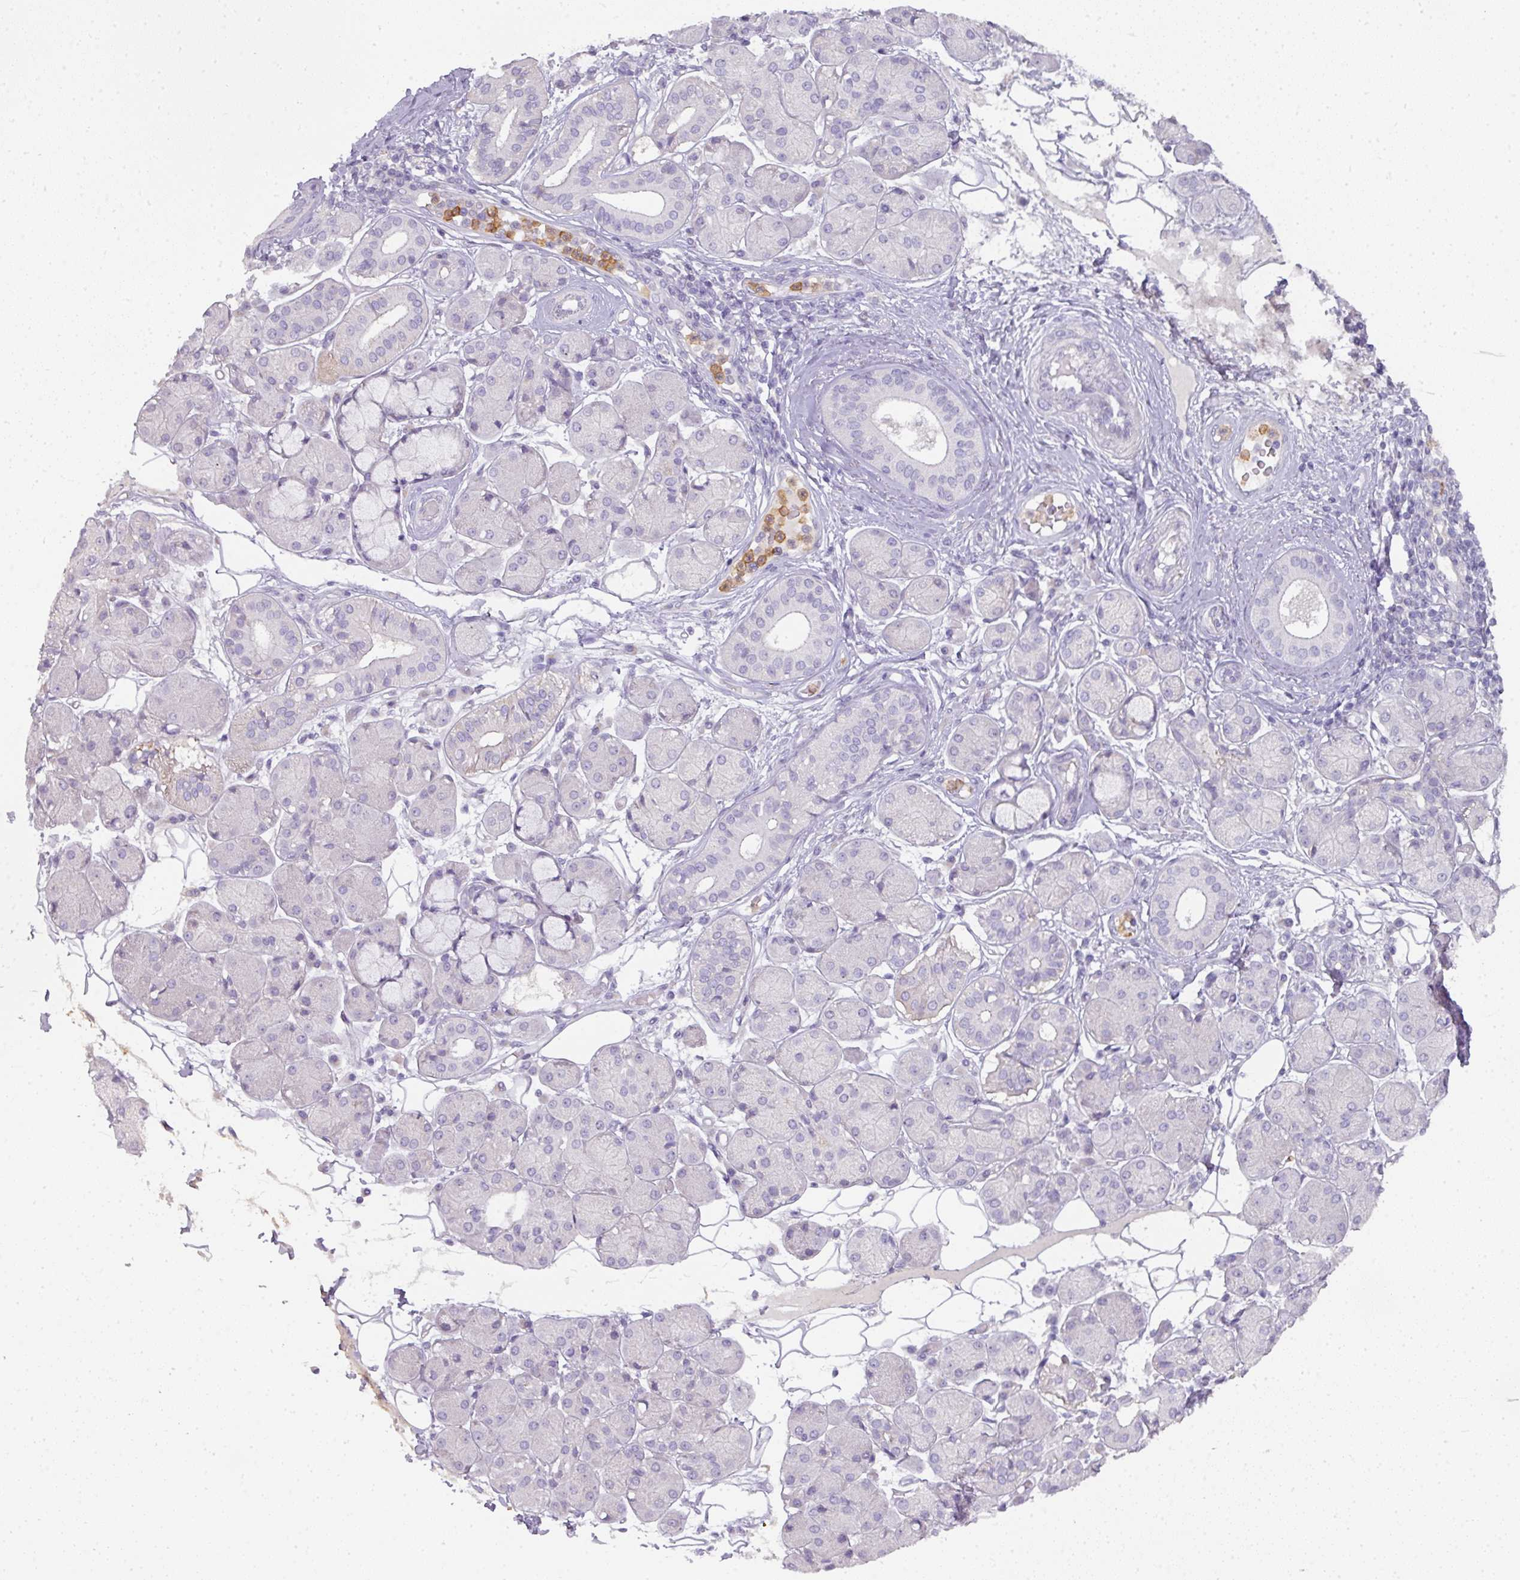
{"staining": {"intensity": "negative", "quantity": "none", "location": "none"}, "tissue": "salivary gland", "cell_type": "Glandular cells", "image_type": "normal", "snomed": [{"axis": "morphology", "description": "Squamous cell carcinoma, NOS"}, {"axis": "topography", "description": "Skin"}, {"axis": "topography", "description": "Head-Neck"}], "caption": "An image of human salivary gland is negative for staining in glandular cells. The staining was performed using DAB to visualize the protein expression in brown, while the nuclei were stained in blue with hematoxylin (Magnification: 20x).", "gene": "HHEX", "patient": {"sex": "male", "age": 80}}